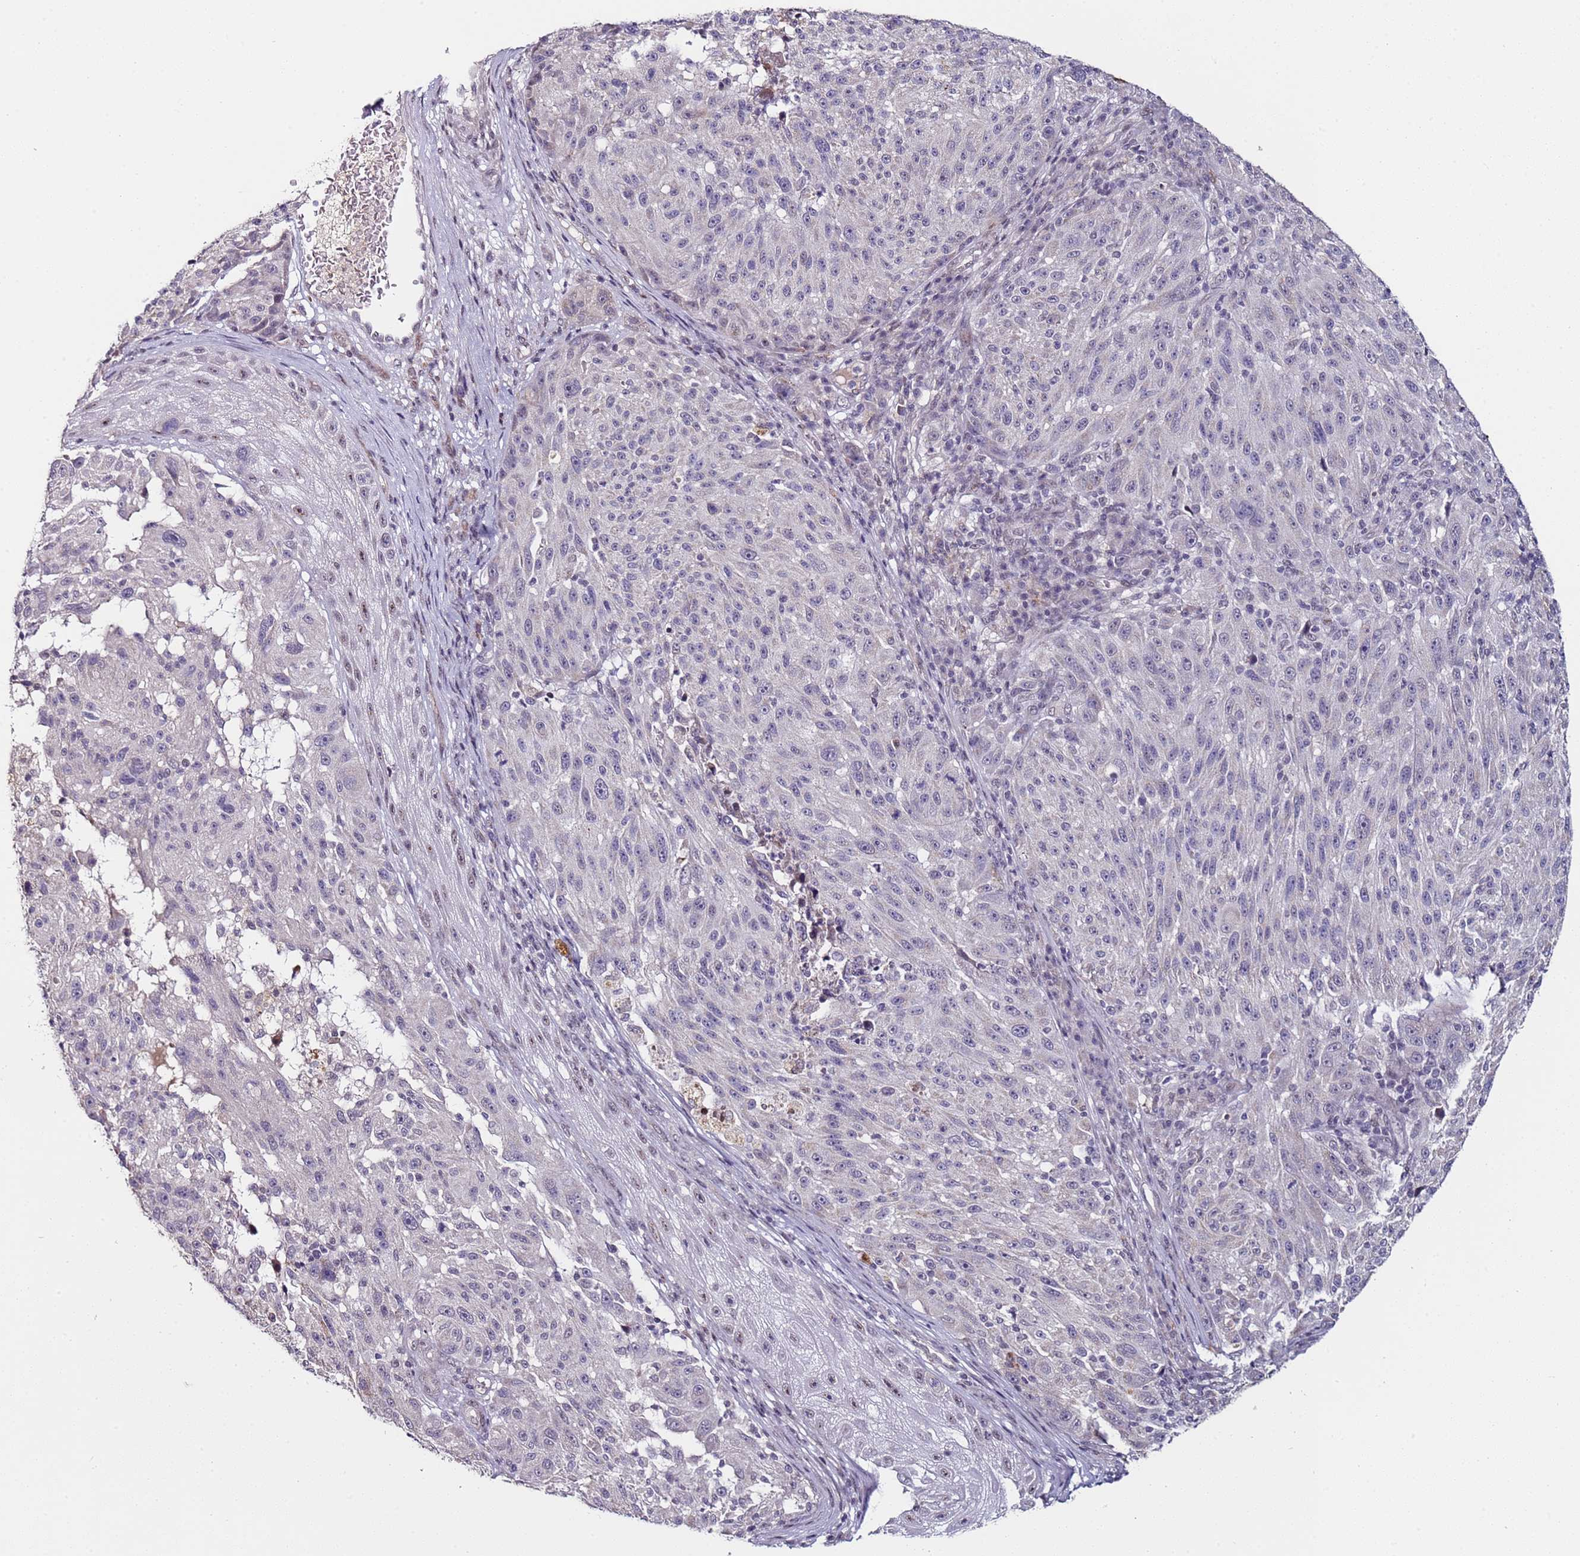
{"staining": {"intensity": "negative", "quantity": "none", "location": "none"}, "tissue": "melanoma", "cell_type": "Tumor cells", "image_type": "cancer", "snomed": [{"axis": "morphology", "description": "Malignant melanoma, NOS"}, {"axis": "topography", "description": "Skin"}], "caption": "Protein analysis of malignant melanoma shows no significant positivity in tumor cells. The staining is performed using DAB brown chromogen with nuclei counter-stained in using hematoxylin.", "gene": "DUSP28", "patient": {"sex": "male", "age": 53}}